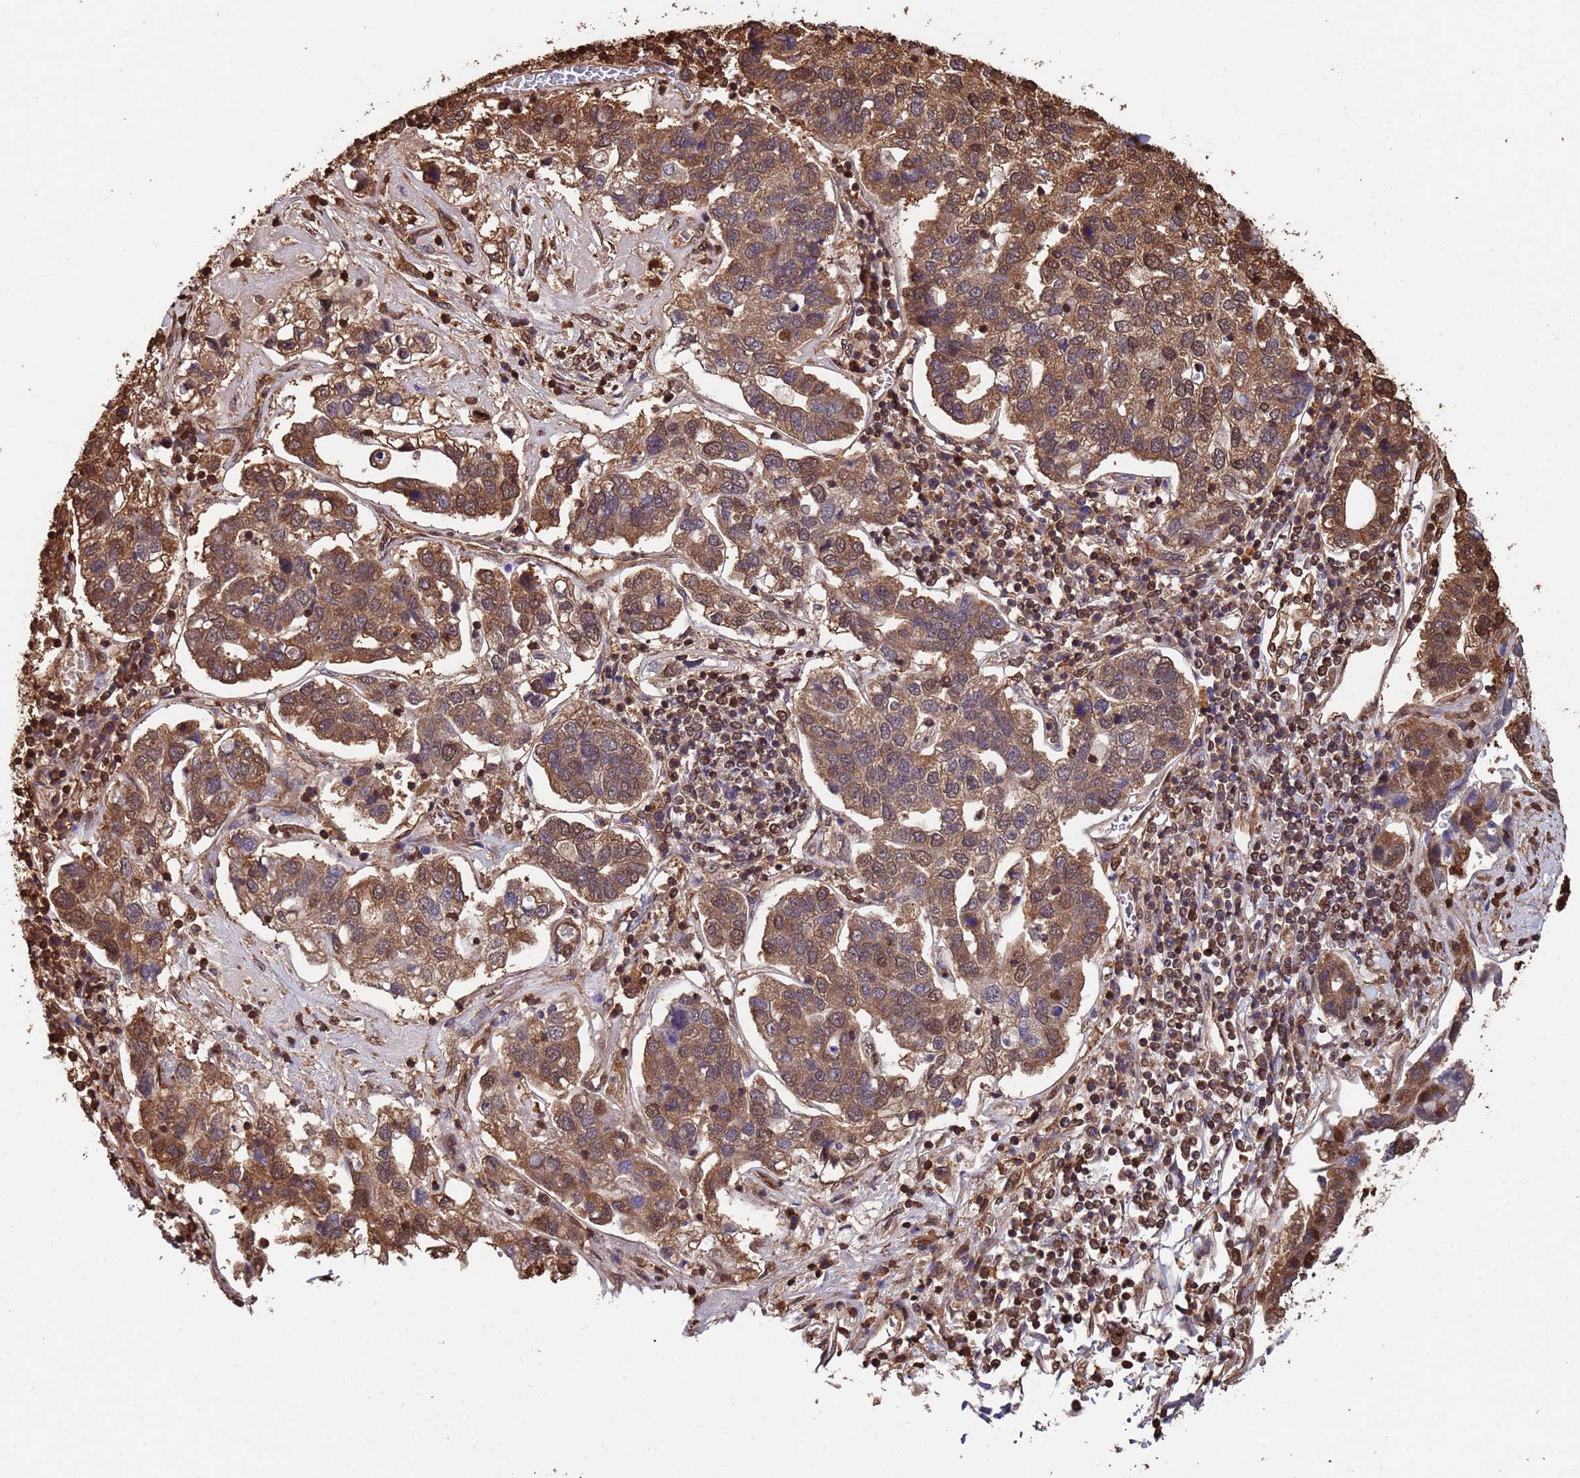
{"staining": {"intensity": "moderate", "quantity": "25%-75%", "location": "cytoplasmic/membranous,nuclear"}, "tissue": "pancreatic cancer", "cell_type": "Tumor cells", "image_type": "cancer", "snomed": [{"axis": "morphology", "description": "Adenocarcinoma, NOS"}, {"axis": "topography", "description": "Pancreas"}], "caption": "Brown immunohistochemical staining in human pancreatic adenocarcinoma reveals moderate cytoplasmic/membranous and nuclear expression in approximately 25%-75% of tumor cells. The staining was performed using DAB, with brown indicating positive protein expression. Nuclei are stained blue with hematoxylin.", "gene": "SUMO4", "patient": {"sex": "female", "age": 61}}